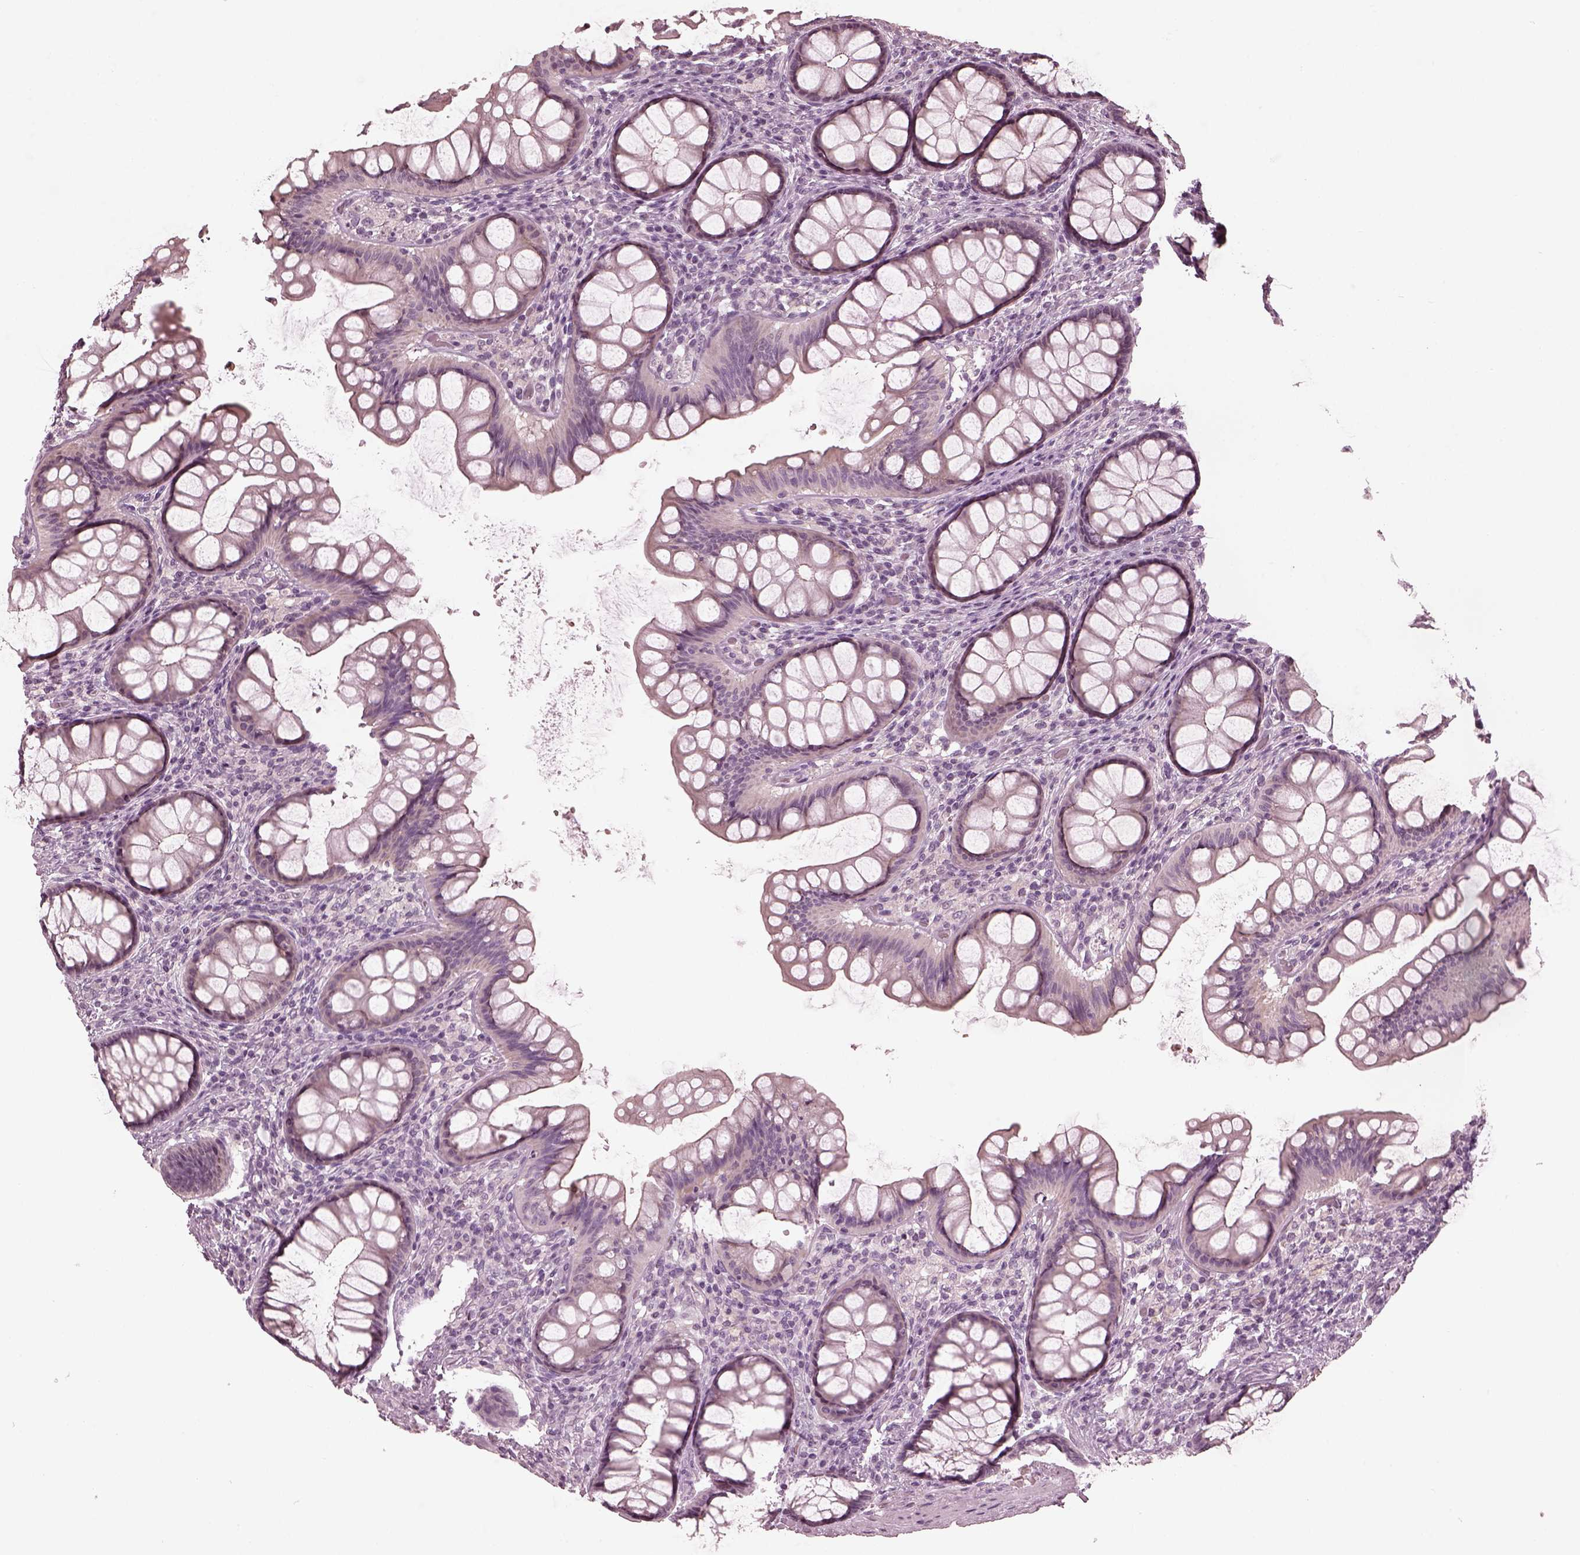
{"staining": {"intensity": "negative", "quantity": "none", "location": "none"}, "tissue": "colon", "cell_type": "Endothelial cells", "image_type": "normal", "snomed": [{"axis": "morphology", "description": "Normal tissue, NOS"}, {"axis": "topography", "description": "Colon"}], "caption": "IHC histopathology image of unremarkable colon stained for a protein (brown), which demonstrates no expression in endothelial cells.", "gene": "CCDC170", "patient": {"sex": "female", "age": 65}}